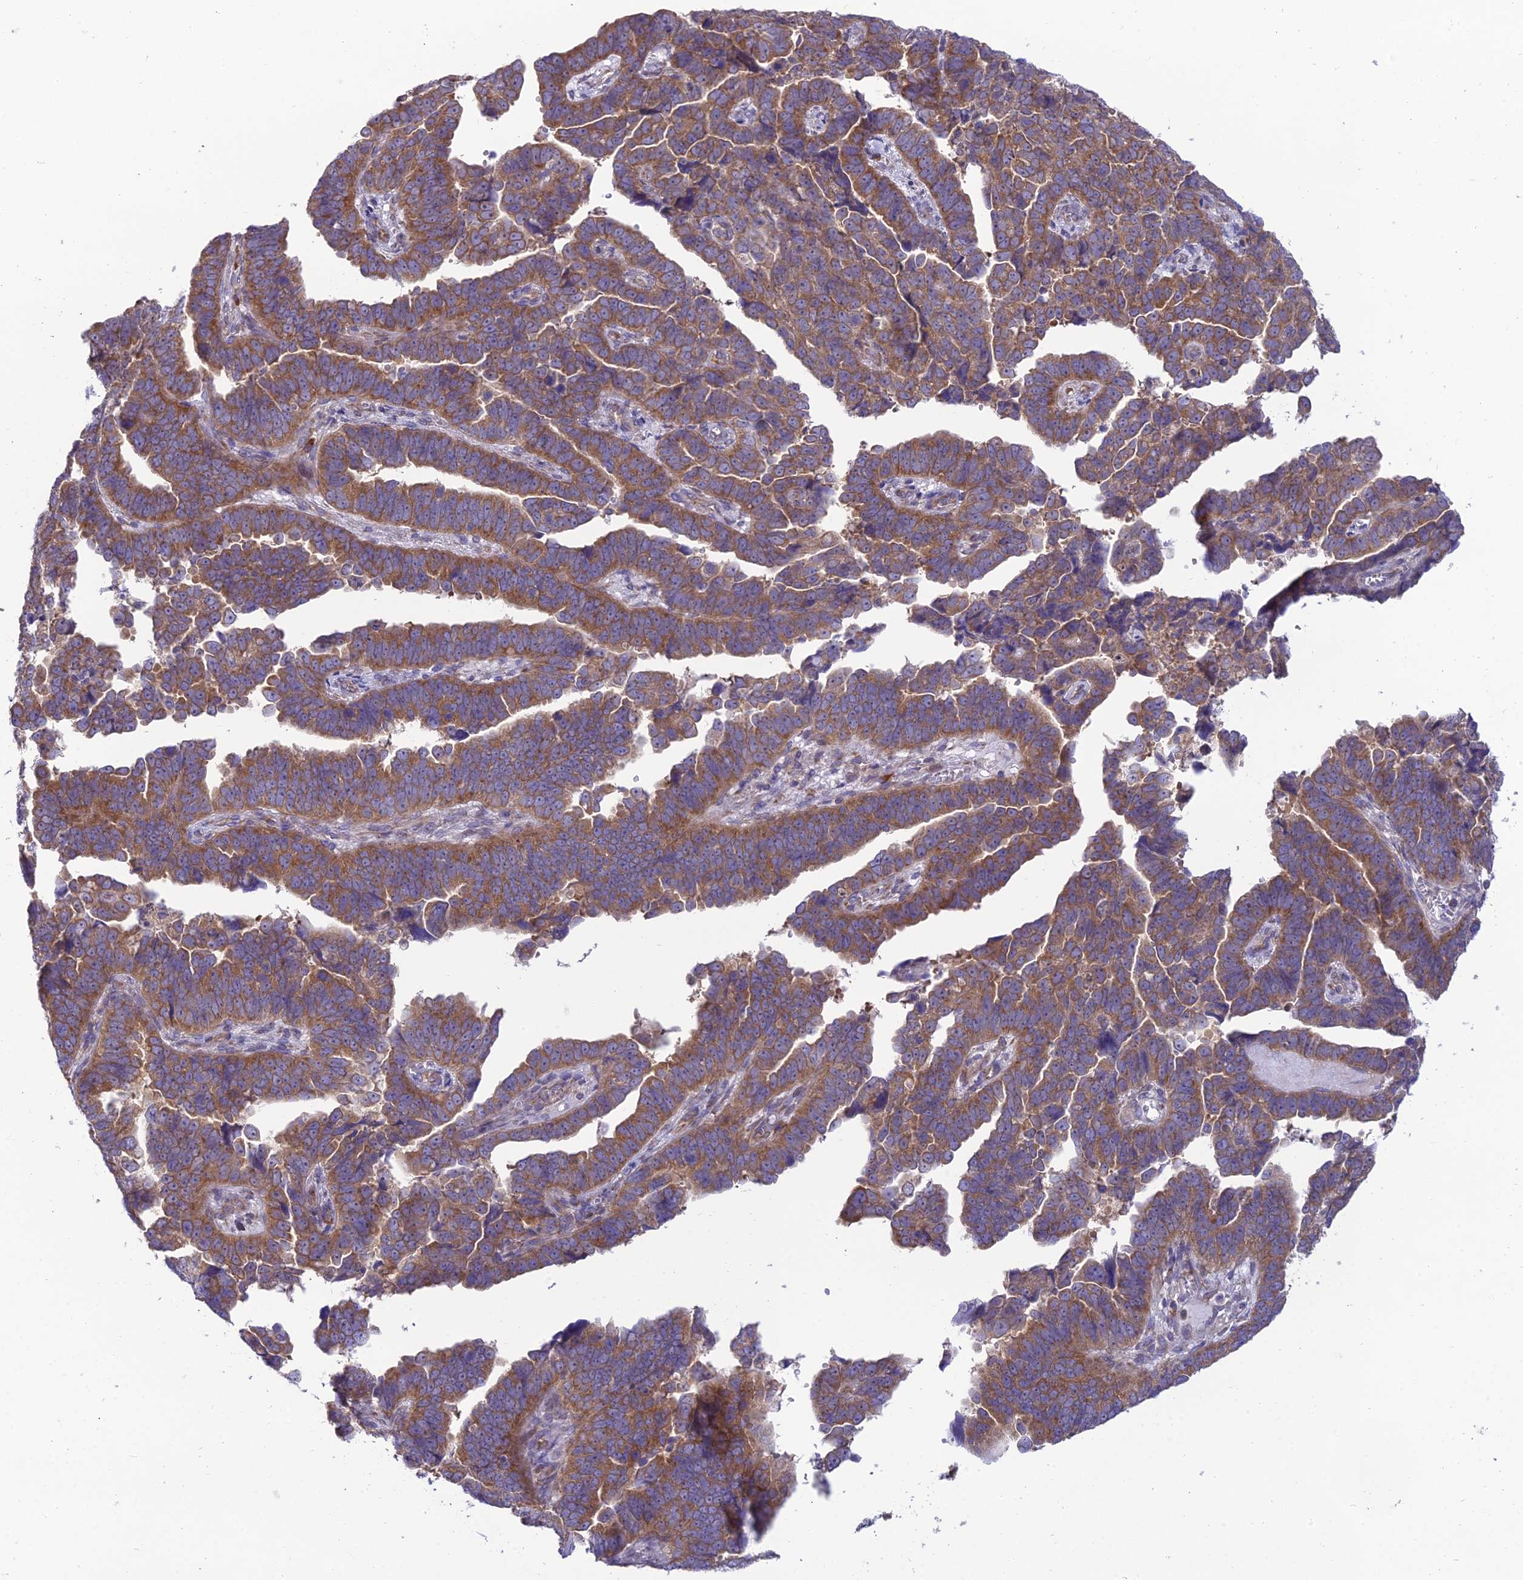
{"staining": {"intensity": "moderate", "quantity": ">75%", "location": "cytoplasmic/membranous"}, "tissue": "endometrial cancer", "cell_type": "Tumor cells", "image_type": "cancer", "snomed": [{"axis": "morphology", "description": "Adenocarcinoma, NOS"}, {"axis": "topography", "description": "Endometrium"}], "caption": "Adenocarcinoma (endometrial) tissue exhibits moderate cytoplasmic/membranous positivity in approximately >75% of tumor cells", "gene": "CLCN7", "patient": {"sex": "female", "age": 75}}